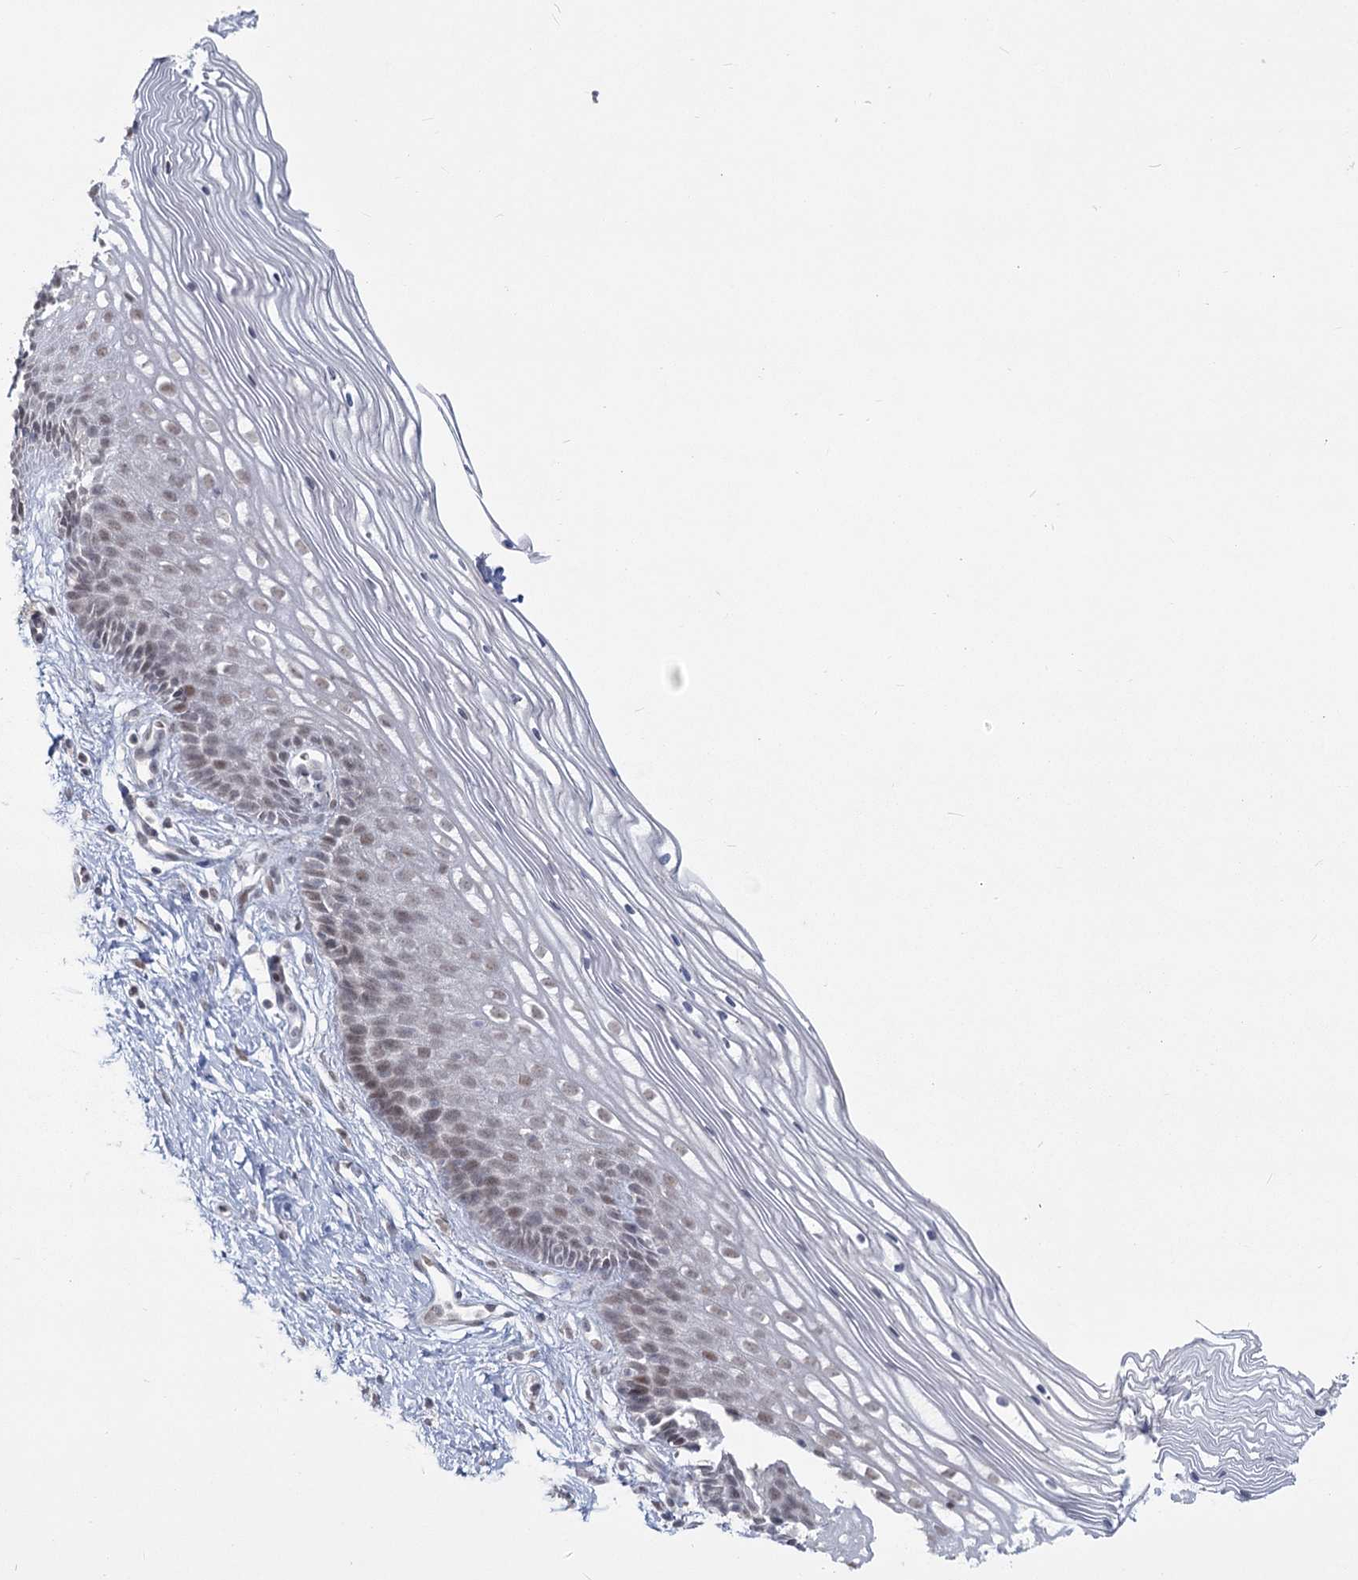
{"staining": {"intensity": "weak", "quantity": "<25%", "location": "nuclear"}, "tissue": "cervix", "cell_type": "Glandular cells", "image_type": "normal", "snomed": [{"axis": "morphology", "description": "Normal tissue, NOS"}, {"axis": "topography", "description": "Cervix"}], "caption": "Immunohistochemical staining of unremarkable cervix exhibits no significant positivity in glandular cells.", "gene": "LY6G5C", "patient": {"sex": "female", "age": 33}}